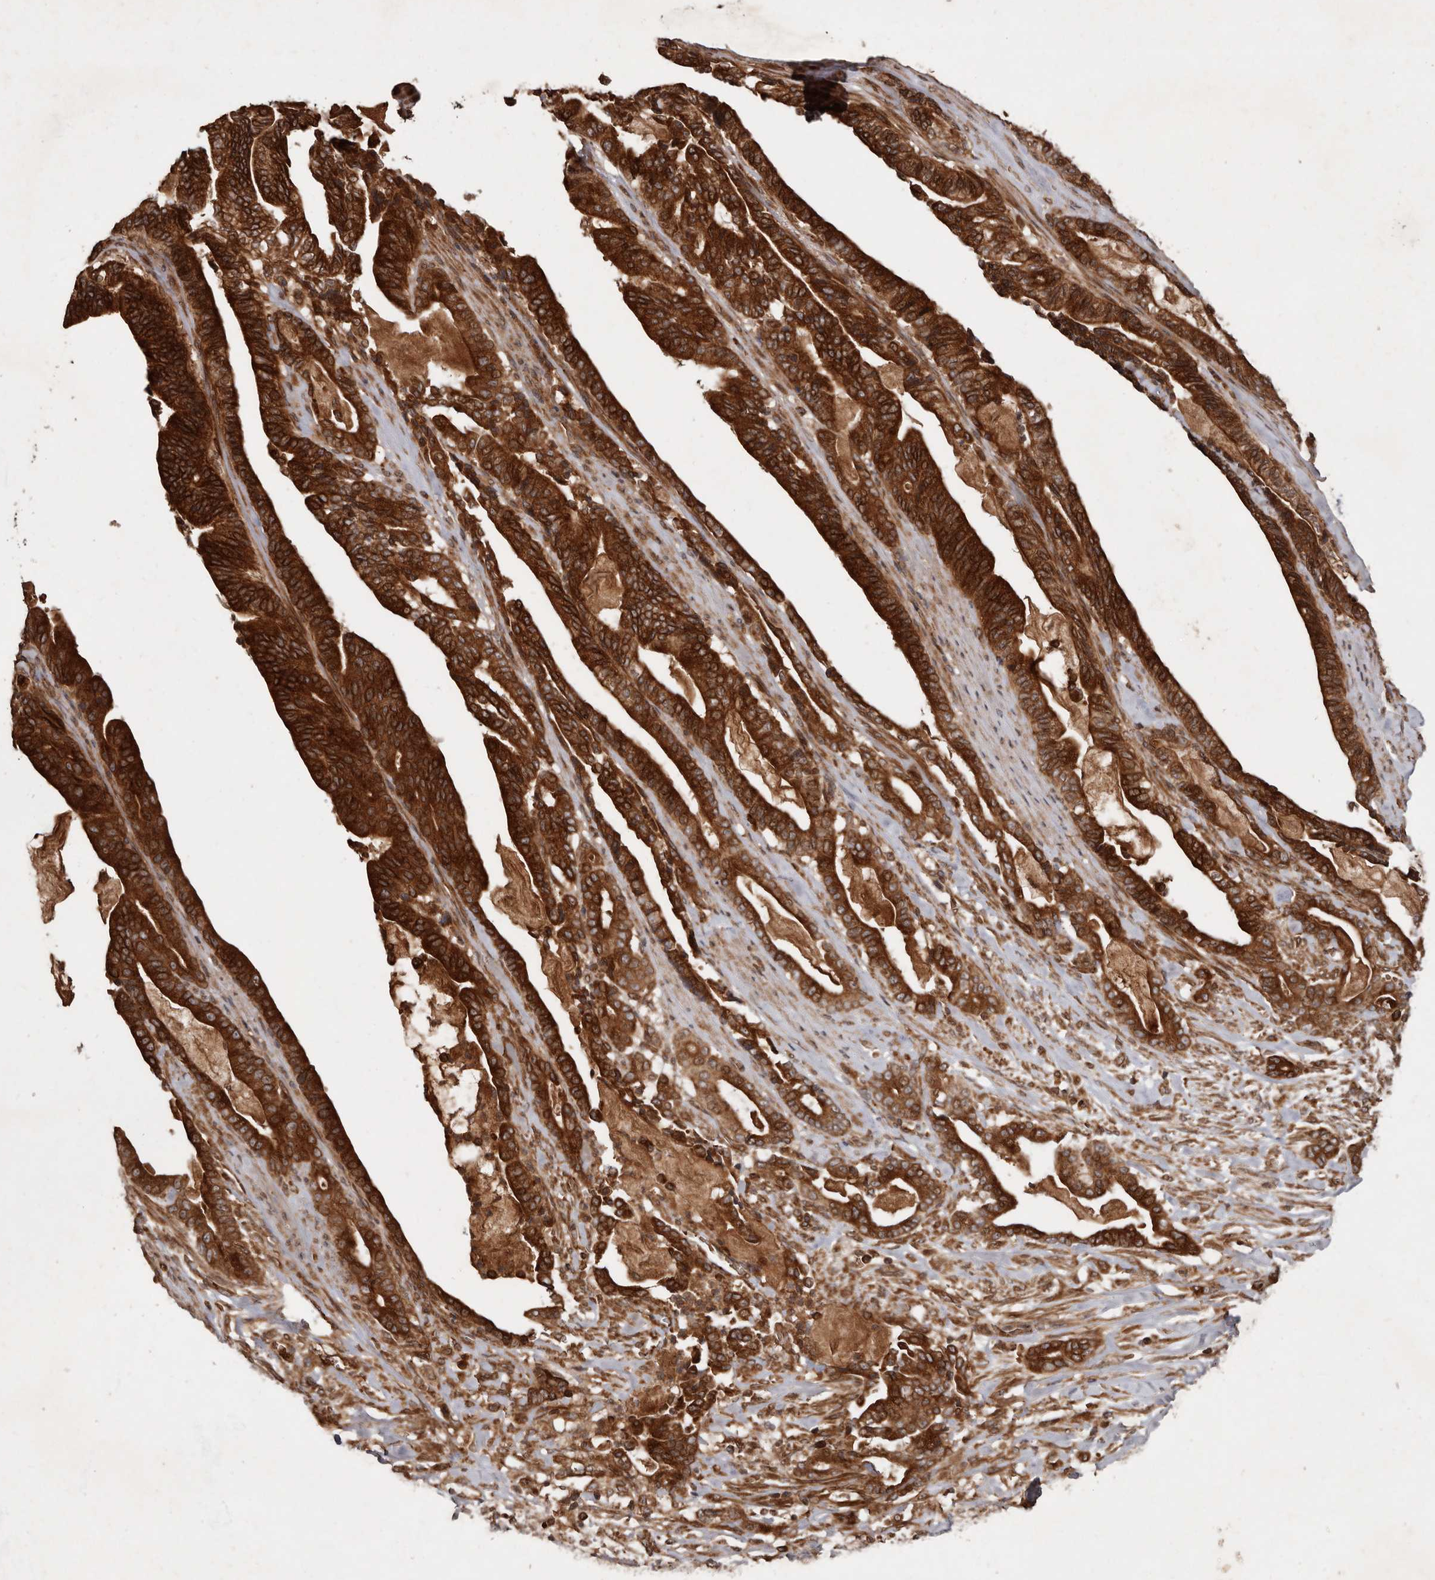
{"staining": {"intensity": "strong", "quantity": ">75%", "location": "cytoplasmic/membranous"}, "tissue": "pancreatic cancer", "cell_type": "Tumor cells", "image_type": "cancer", "snomed": [{"axis": "morphology", "description": "Adenocarcinoma, NOS"}, {"axis": "topography", "description": "Pancreas"}], "caption": "Pancreatic cancer was stained to show a protein in brown. There is high levels of strong cytoplasmic/membranous positivity in approximately >75% of tumor cells. Using DAB (3,3'-diaminobenzidine) (brown) and hematoxylin (blue) stains, captured at high magnification using brightfield microscopy.", "gene": "STK36", "patient": {"sex": "male", "age": 63}}